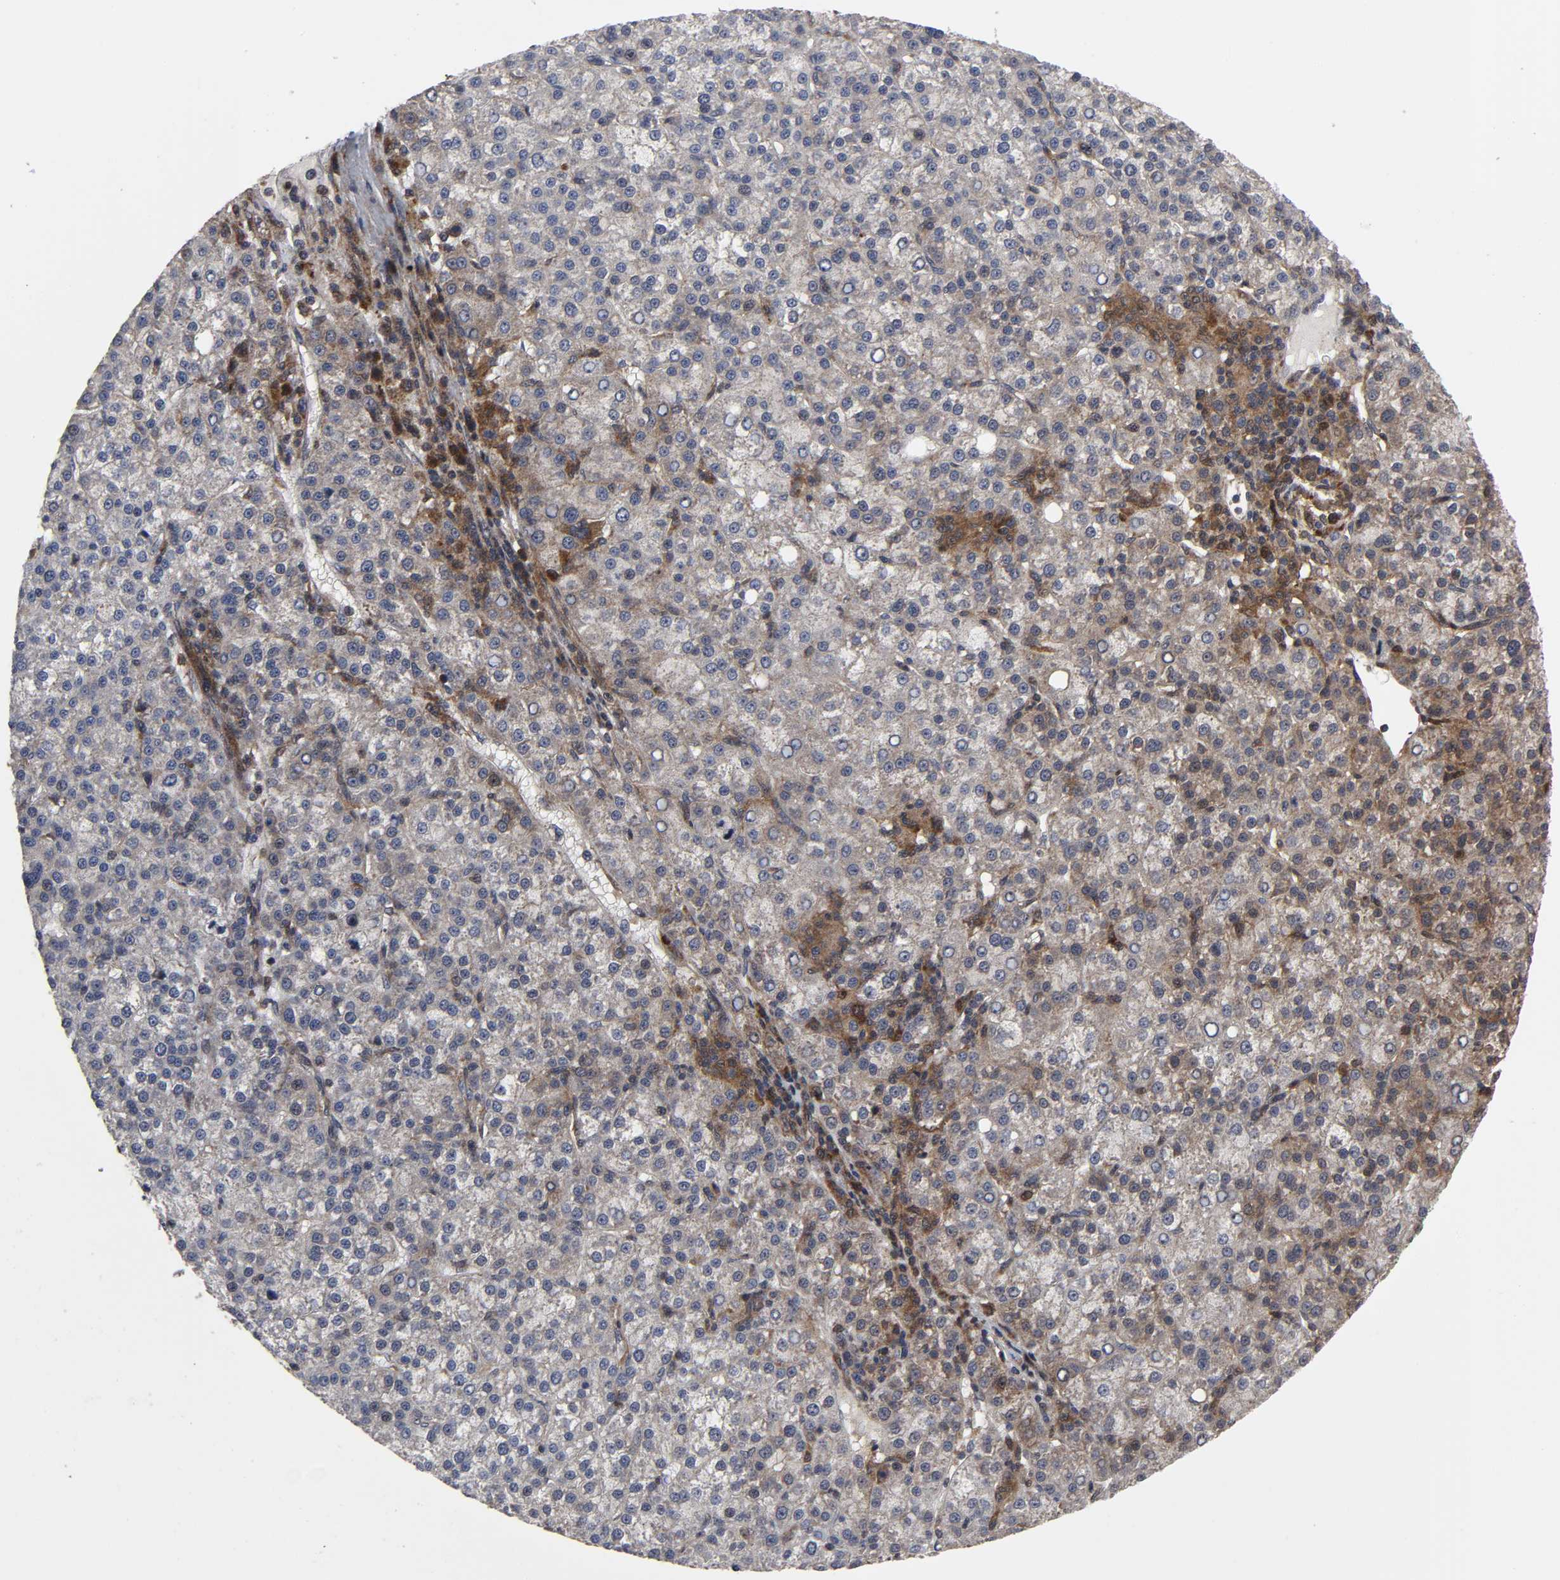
{"staining": {"intensity": "moderate", "quantity": "25%-75%", "location": "cytoplasmic/membranous,nuclear"}, "tissue": "liver cancer", "cell_type": "Tumor cells", "image_type": "cancer", "snomed": [{"axis": "morphology", "description": "Carcinoma, Hepatocellular, NOS"}, {"axis": "topography", "description": "Liver"}], "caption": "A high-resolution histopathology image shows immunohistochemistry (IHC) staining of liver cancer (hepatocellular carcinoma), which demonstrates moderate cytoplasmic/membranous and nuclear staining in about 25%-75% of tumor cells.", "gene": "CASP9", "patient": {"sex": "female", "age": 58}}